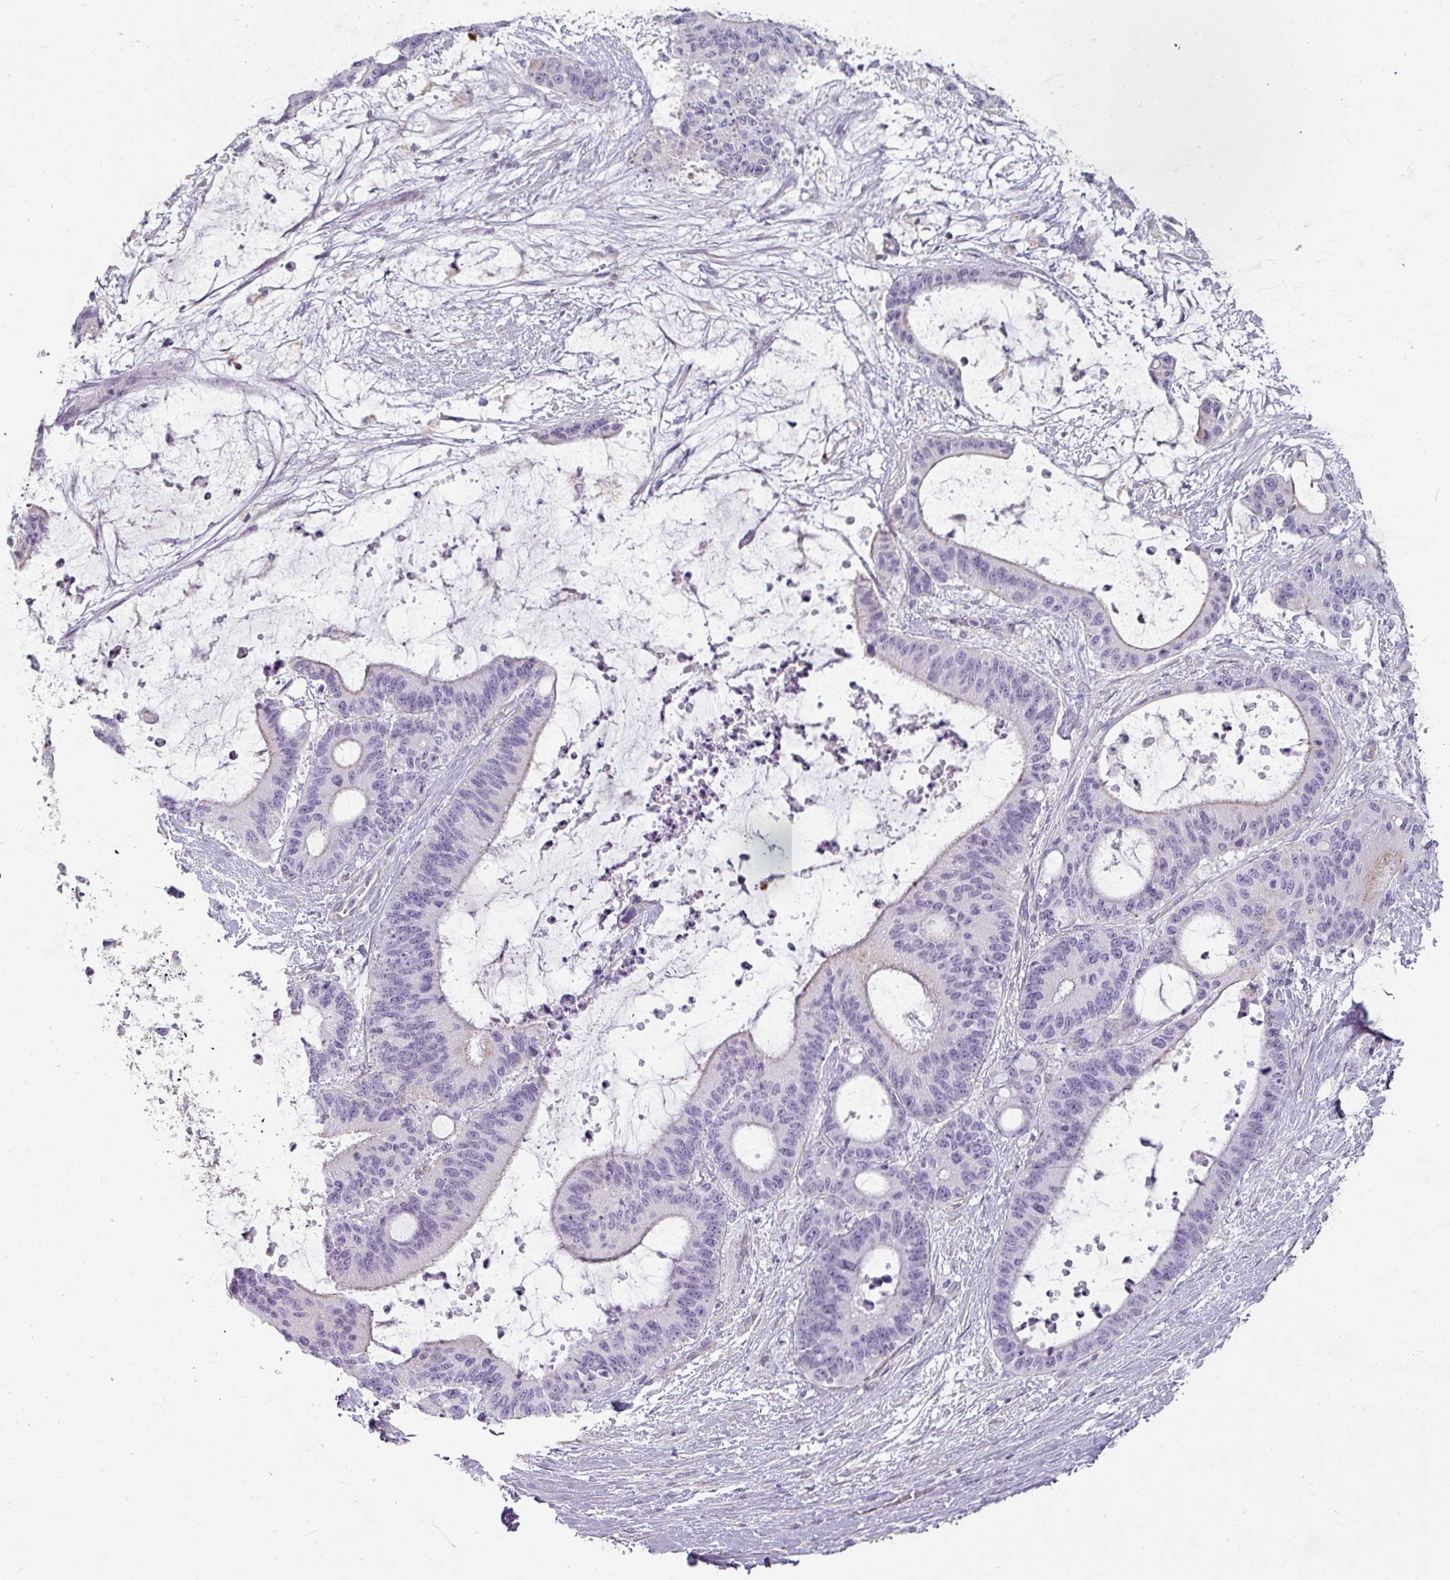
{"staining": {"intensity": "negative", "quantity": "none", "location": "none"}, "tissue": "liver cancer", "cell_type": "Tumor cells", "image_type": "cancer", "snomed": [{"axis": "morphology", "description": "Normal tissue, NOS"}, {"axis": "morphology", "description": "Cholangiocarcinoma"}, {"axis": "topography", "description": "Liver"}, {"axis": "topography", "description": "Peripheral nerve tissue"}], "caption": "Immunohistochemical staining of liver cancer demonstrates no significant staining in tumor cells. (Immunohistochemistry (ihc), brightfield microscopy, high magnification).", "gene": "ASB1", "patient": {"sex": "female", "age": 73}}